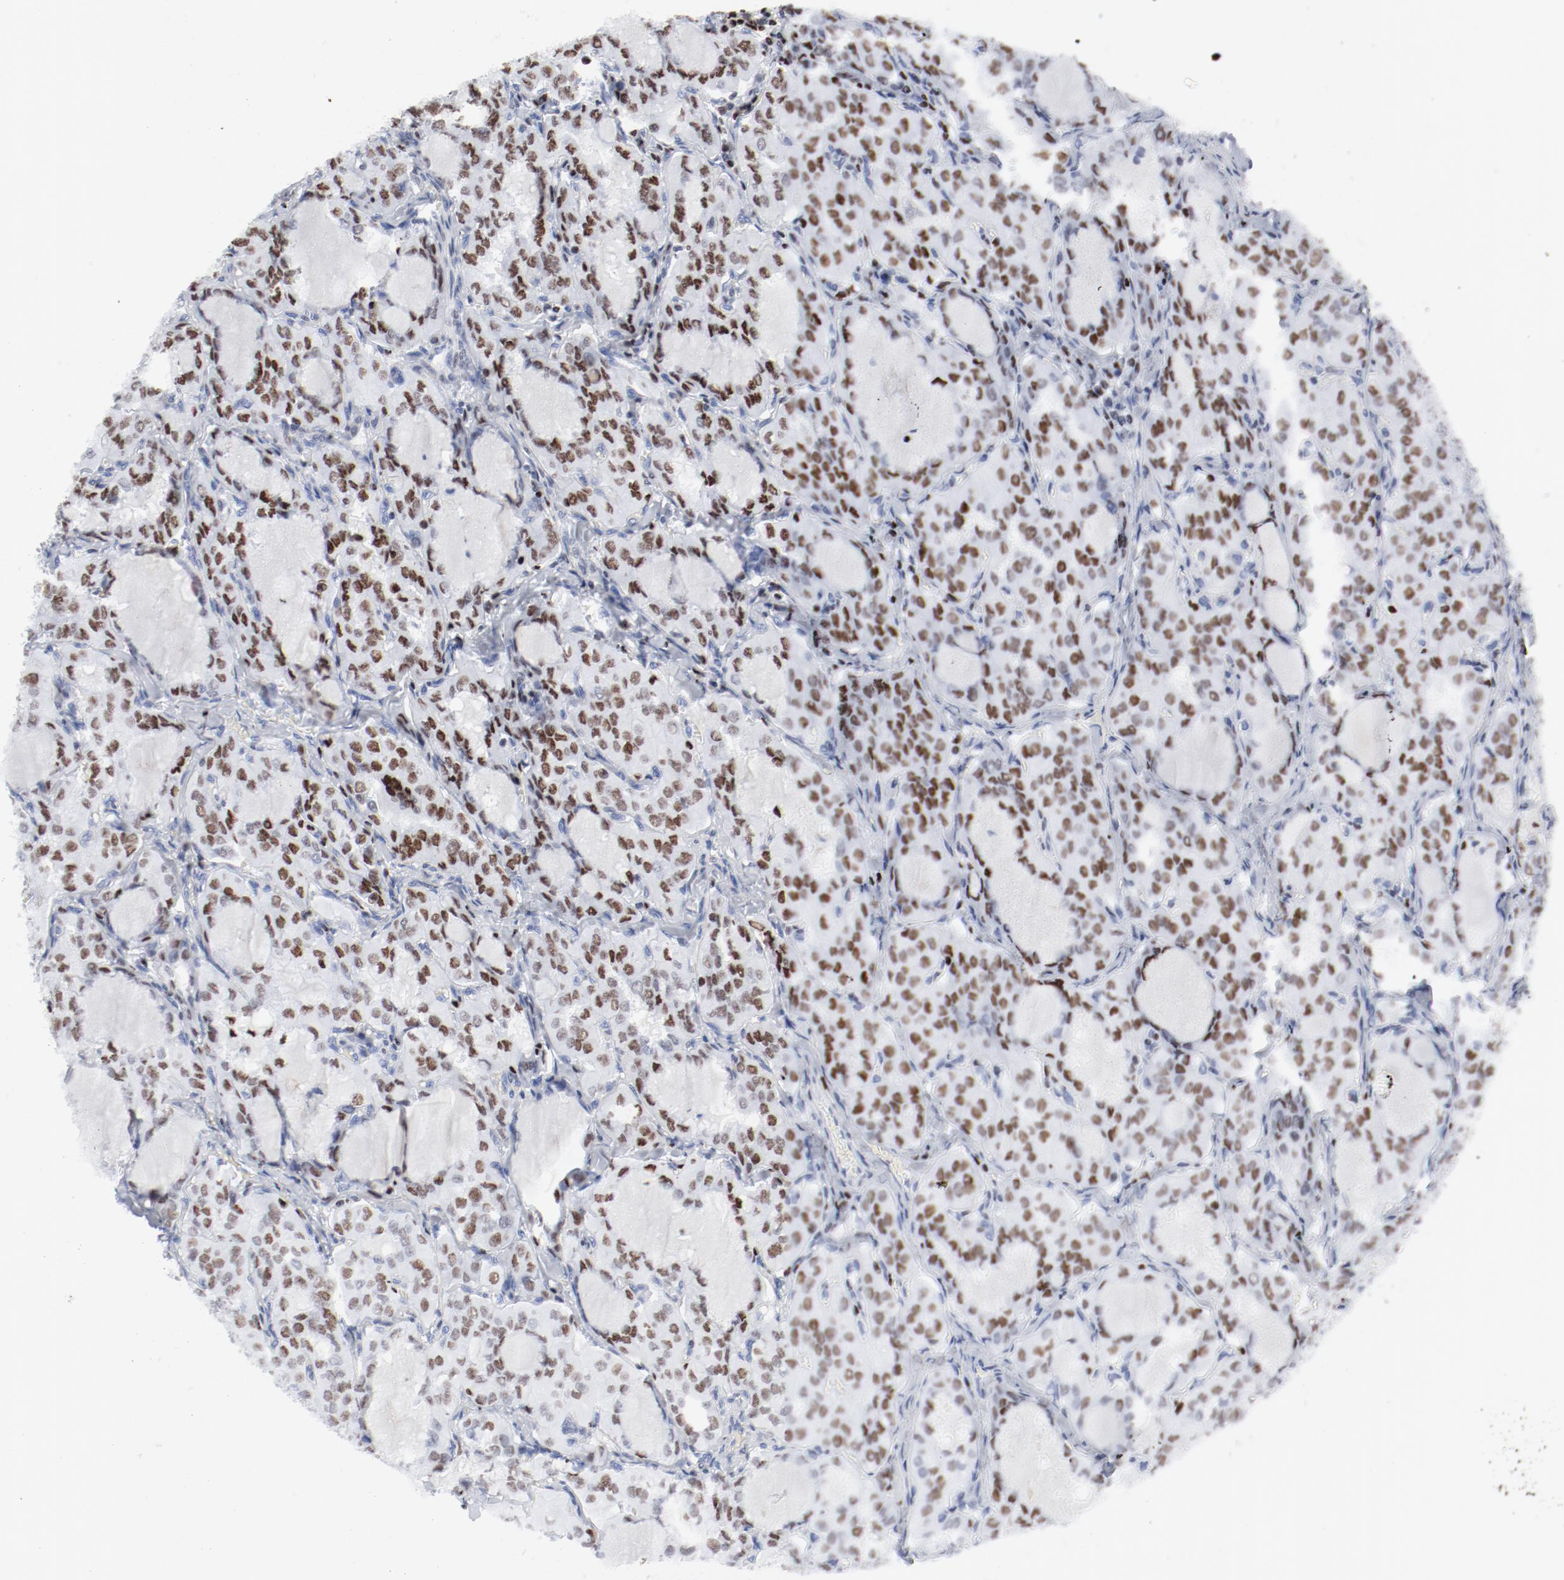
{"staining": {"intensity": "moderate", "quantity": ">75%", "location": "nuclear"}, "tissue": "thyroid cancer", "cell_type": "Tumor cells", "image_type": "cancer", "snomed": [{"axis": "morphology", "description": "Papillary adenocarcinoma, NOS"}, {"axis": "topography", "description": "Thyroid gland"}], "caption": "Immunohistochemical staining of thyroid papillary adenocarcinoma displays medium levels of moderate nuclear protein expression in about >75% of tumor cells. Using DAB (brown) and hematoxylin (blue) stains, captured at high magnification using brightfield microscopy.", "gene": "SMARCC2", "patient": {"sex": "male", "age": 20}}